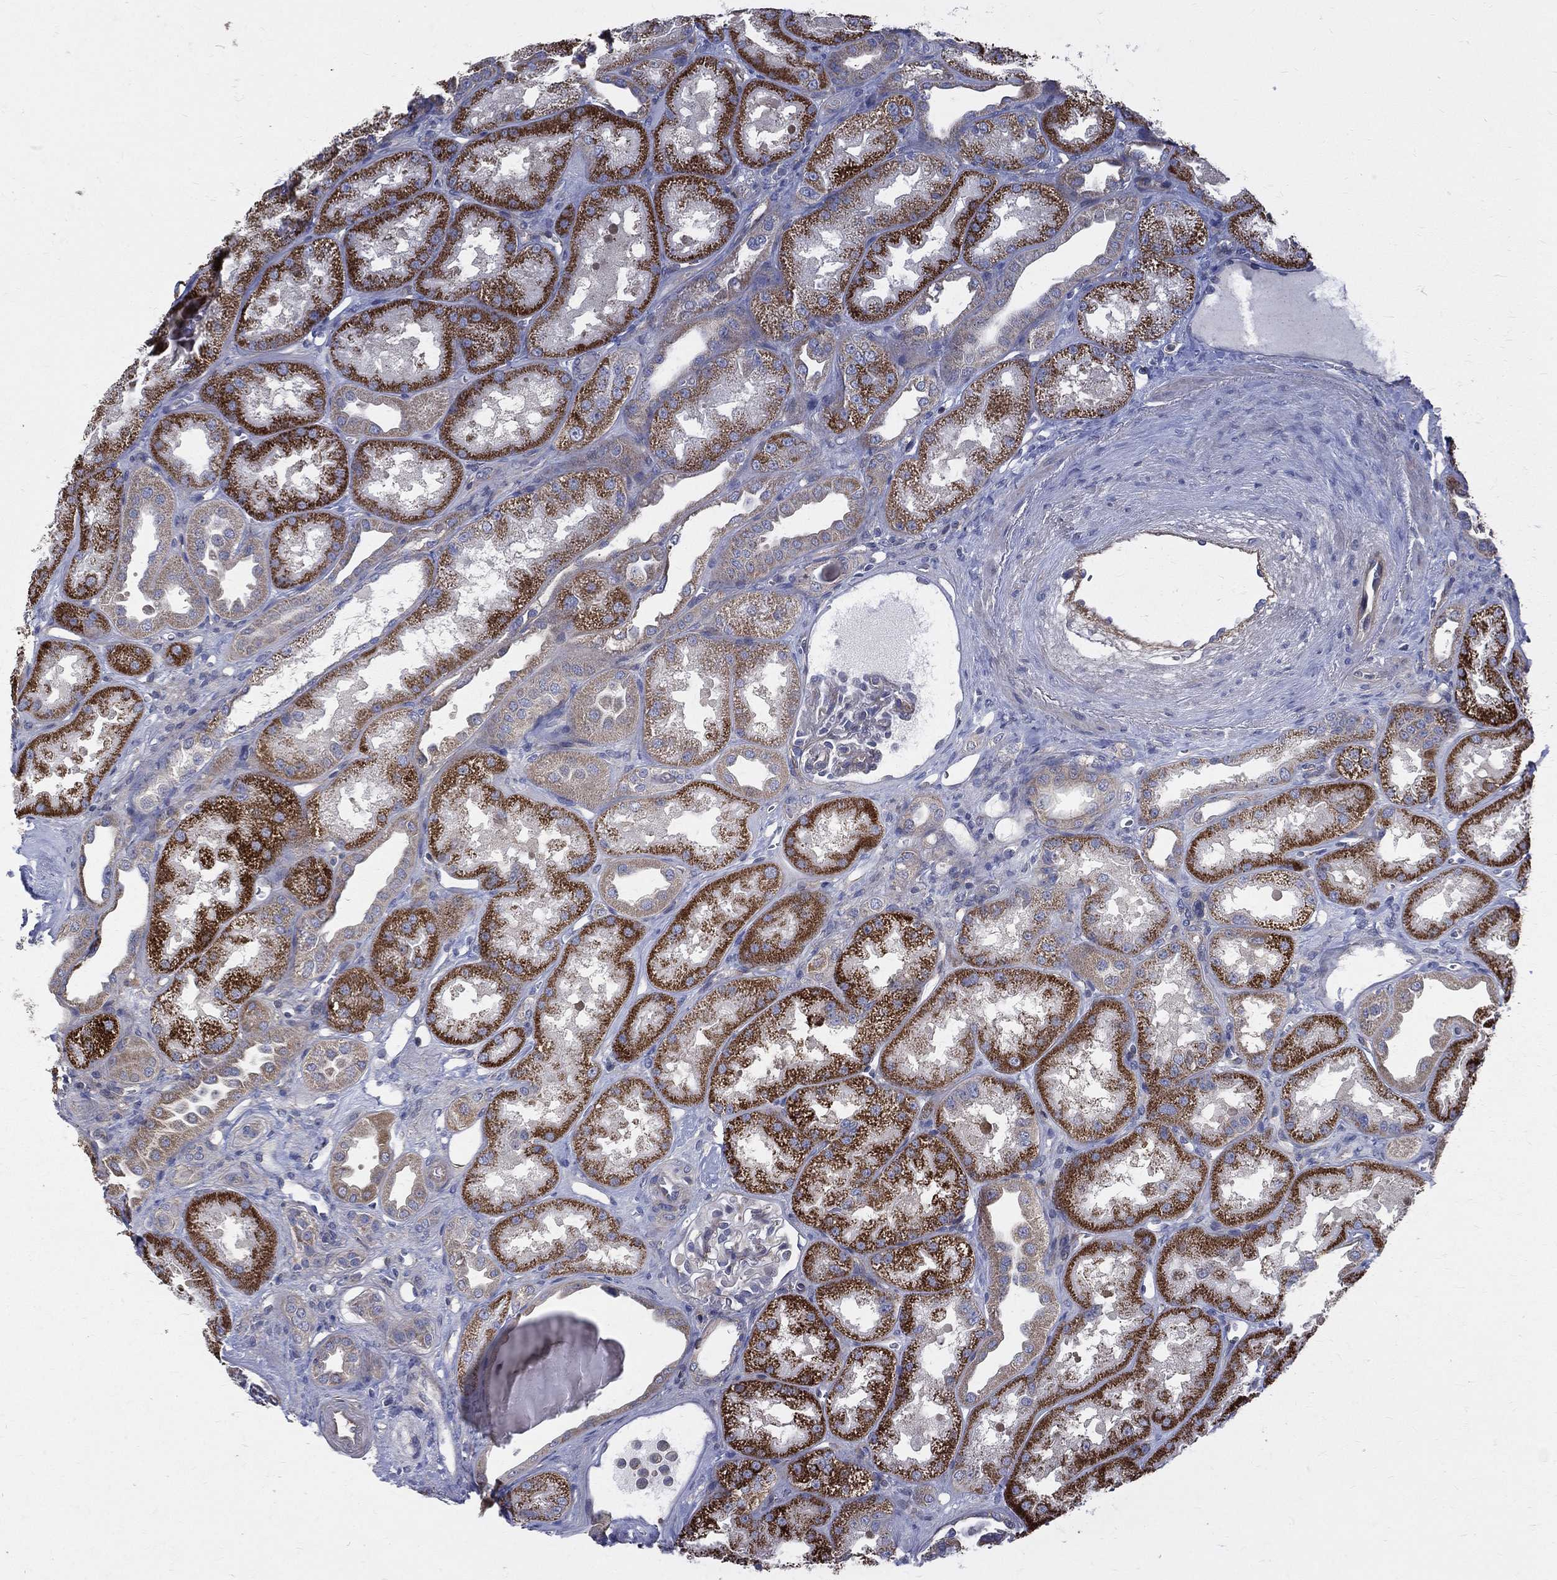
{"staining": {"intensity": "negative", "quantity": "none", "location": "none"}, "tissue": "kidney", "cell_type": "Cells in glomeruli", "image_type": "normal", "snomed": [{"axis": "morphology", "description": "Normal tissue, NOS"}, {"axis": "topography", "description": "Kidney"}], "caption": "Immunohistochemistry (IHC) micrograph of unremarkable kidney: human kidney stained with DAB (3,3'-diaminobenzidine) exhibits no significant protein positivity in cells in glomeruli. (DAB (3,3'-diaminobenzidine) immunohistochemistry (IHC), high magnification).", "gene": "POMZP3", "patient": {"sex": "male", "age": 61}}